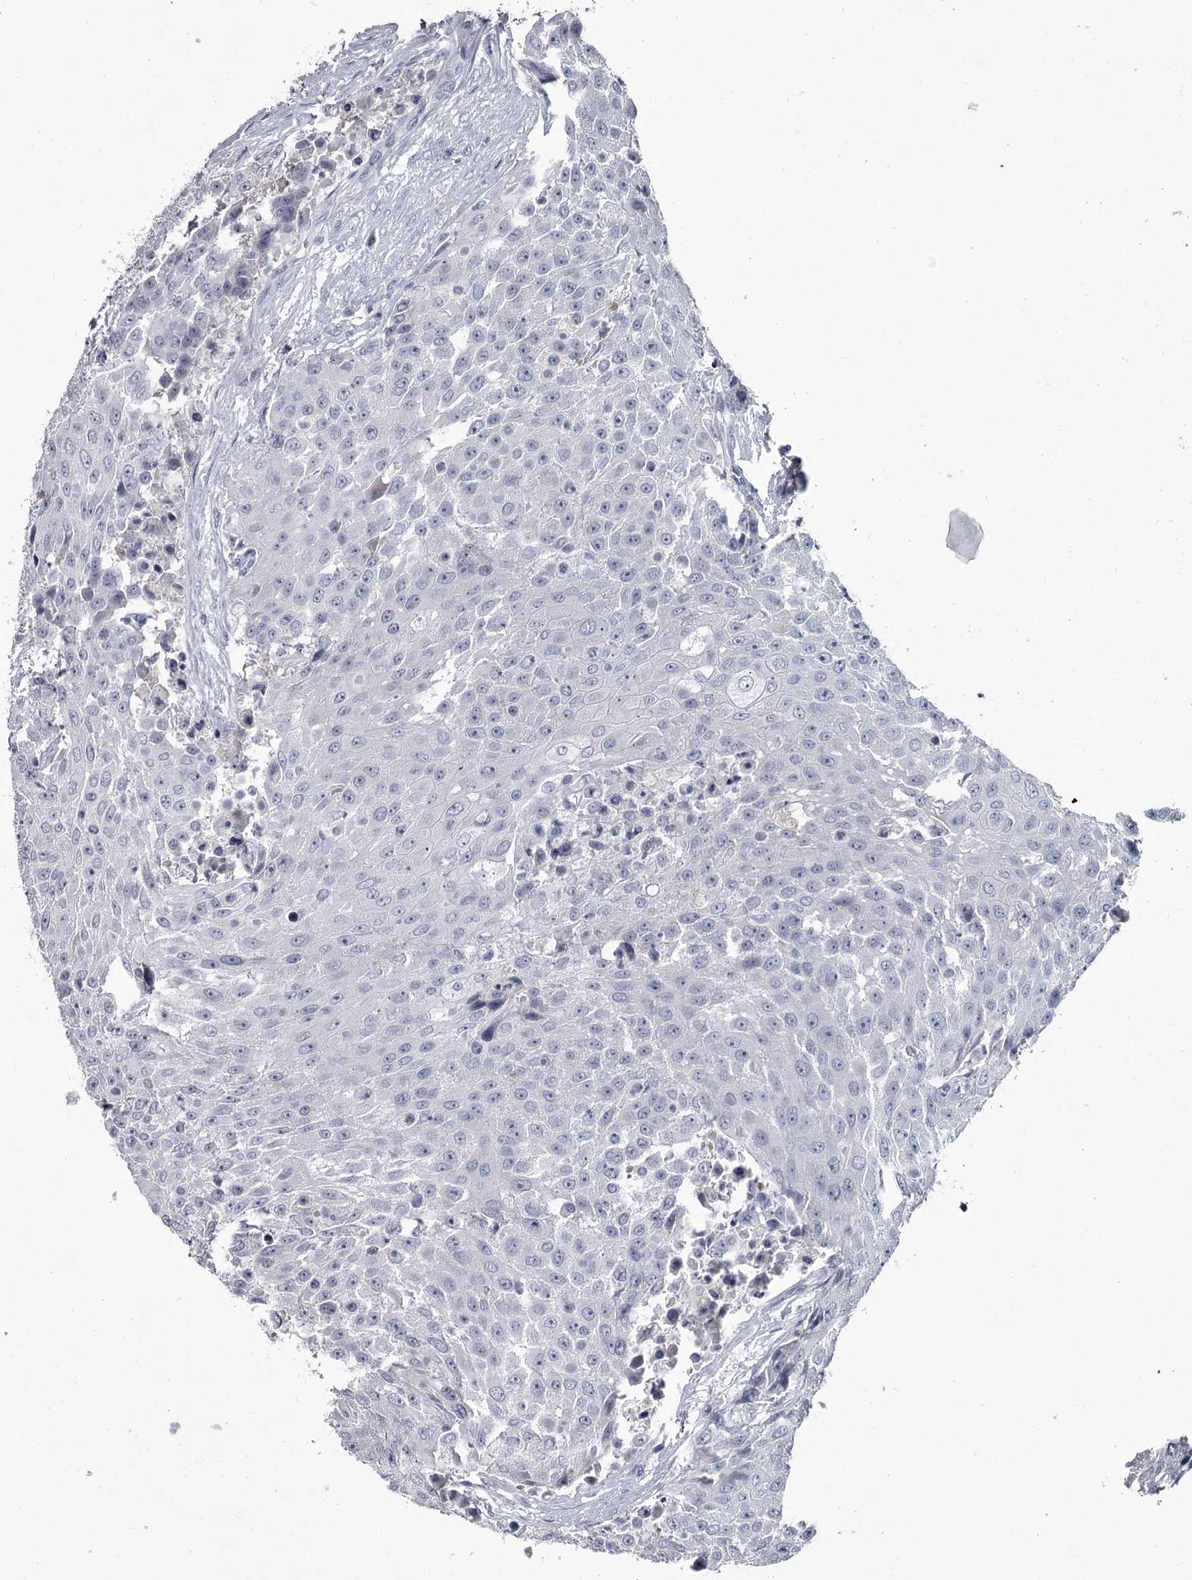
{"staining": {"intensity": "negative", "quantity": "none", "location": "none"}, "tissue": "urothelial cancer", "cell_type": "Tumor cells", "image_type": "cancer", "snomed": [{"axis": "morphology", "description": "Urothelial carcinoma, High grade"}, {"axis": "topography", "description": "Urinary bladder"}], "caption": "Urothelial carcinoma (high-grade) was stained to show a protein in brown. There is no significant staining in tumor cells.", "gene": "DAO", "patient": {"sex": "female", "age": 63}}